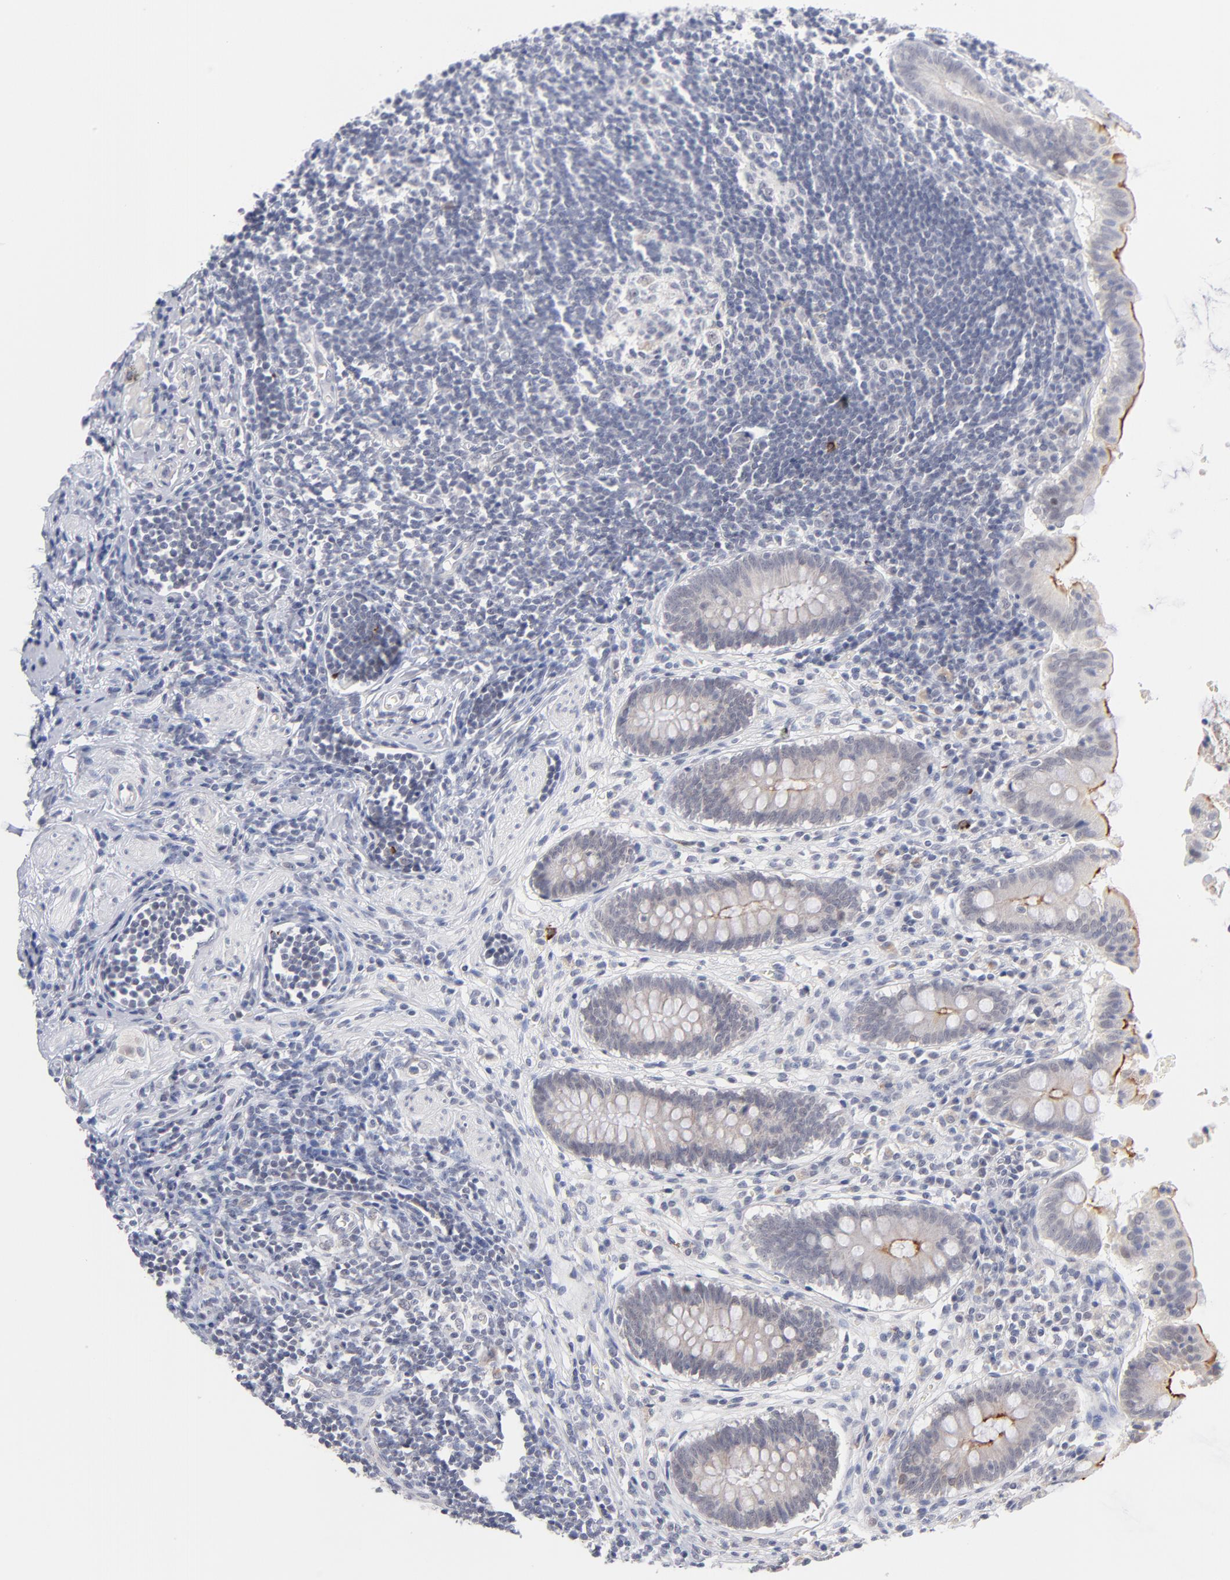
{"staining": {"intensity": "strong", "quantity": "25%-75%", "location": "cytoplasmic/membranous"}, "tissue": "appendix", "cell_type": "Glandular cells", "image_type": "normal", "snomed": [{"axis": "morphology", "description": "Normal tissue, NOS"}, {"axis": "topography", "description": "Appendix"}], "caption": "Strong cytoplasmic/membranous positivity for a protein is present in about 25%-75% of glandular cells of unremarkable appendix using IHC.", "gene": "WSB1", "patient": {"sex": "female", "age": 50}}